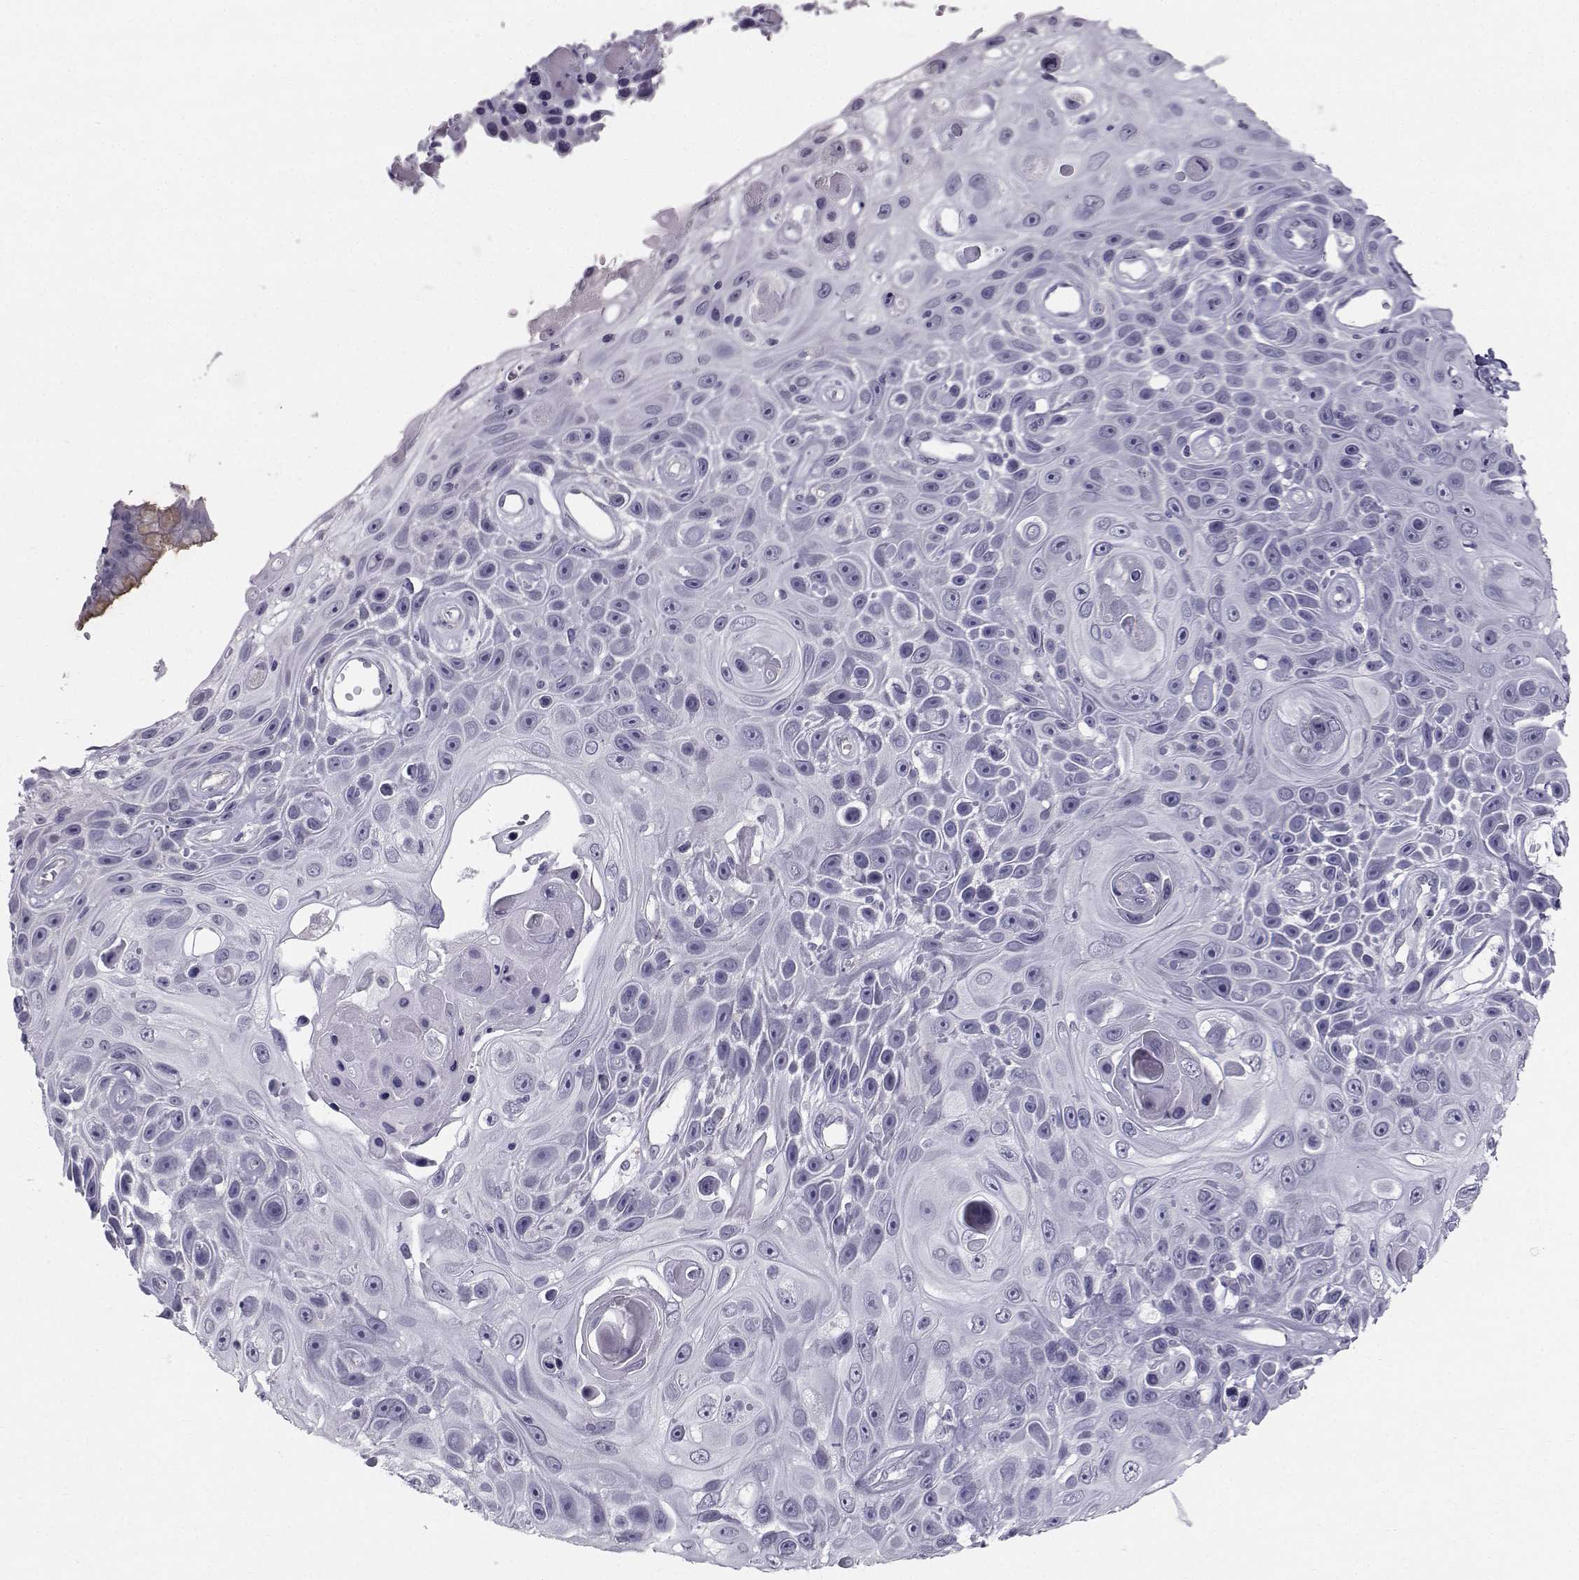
{"staining": {"intensity": "negative", "quantity": "none", "location": "none"}, "tissue": "skin cancer", "cell_type": "Tumor cells", "image_type": "cancer", "snomed": [{"axis": "morphology", "description": "Squamous cell carcinoma, NOS"}, {"axis": "topography", "description": "Skin"}], "caption": "DAB immunohistochemical staining of squamous cell carcinoma (skin) reveals no significant positivity in tumor cells.", "gene": "SPDYE4", "patient": {"sex": "male", "age": 82}}